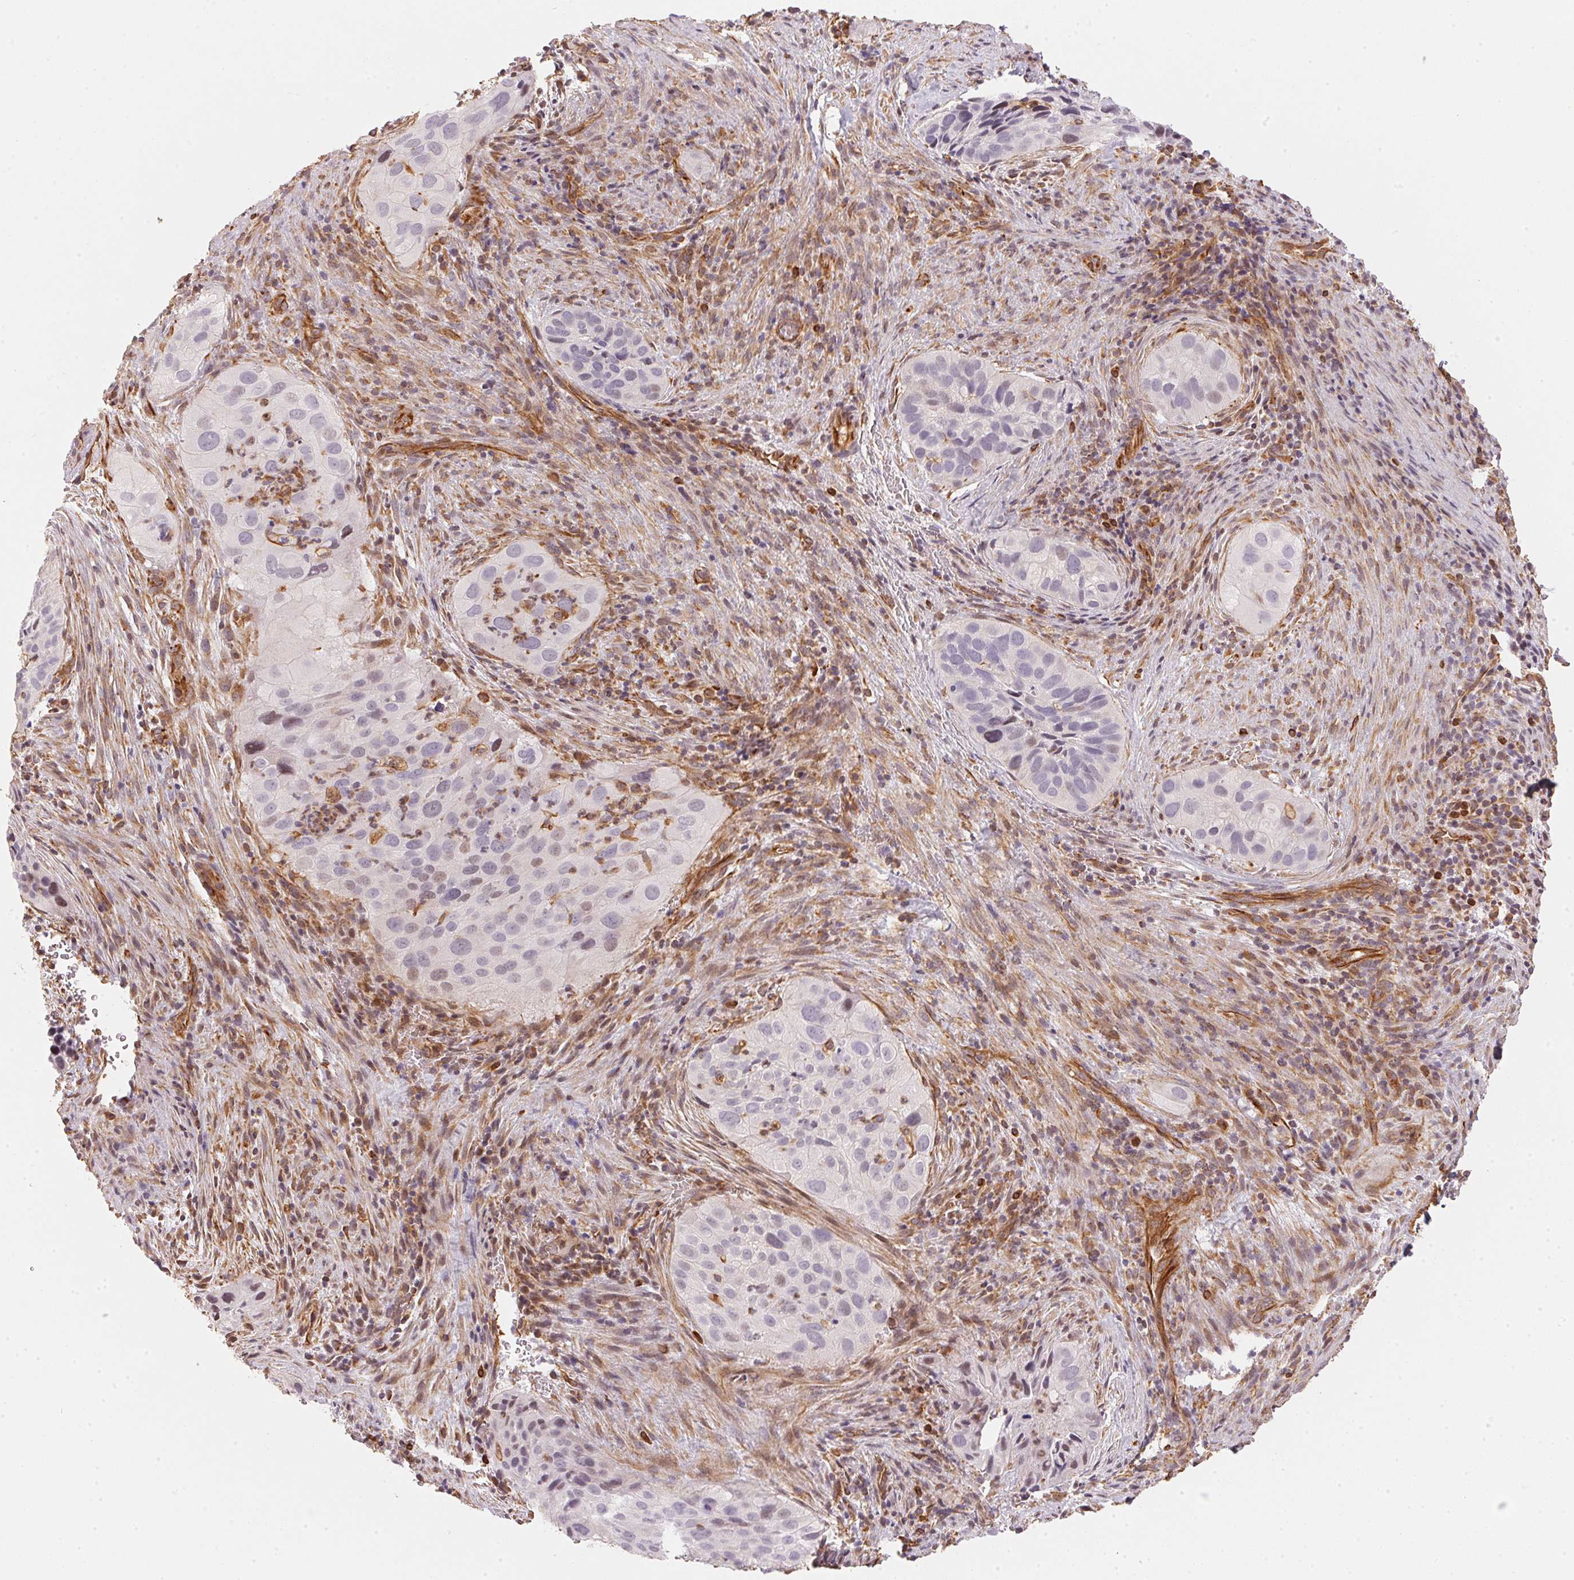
{"staining": {"intensity": "negative", "quantity": "none", "location": "none"}, "tissue": "cervical cancer", "cell_type": "Tumor cells", "image_type": "cancer", "snomed": [{"axis": "morphology", "description": "Squamous cell carcinoma, NOS"}, {"axis": "topography", "description": "Cervix"}], "caption": "Squamous cell carcinoma (cervical) was stained to show a protein in brown. There is no significant expression in tumor cells.", "gene": "FOXR2", "patient": {"sex": "female", "age": 38}}